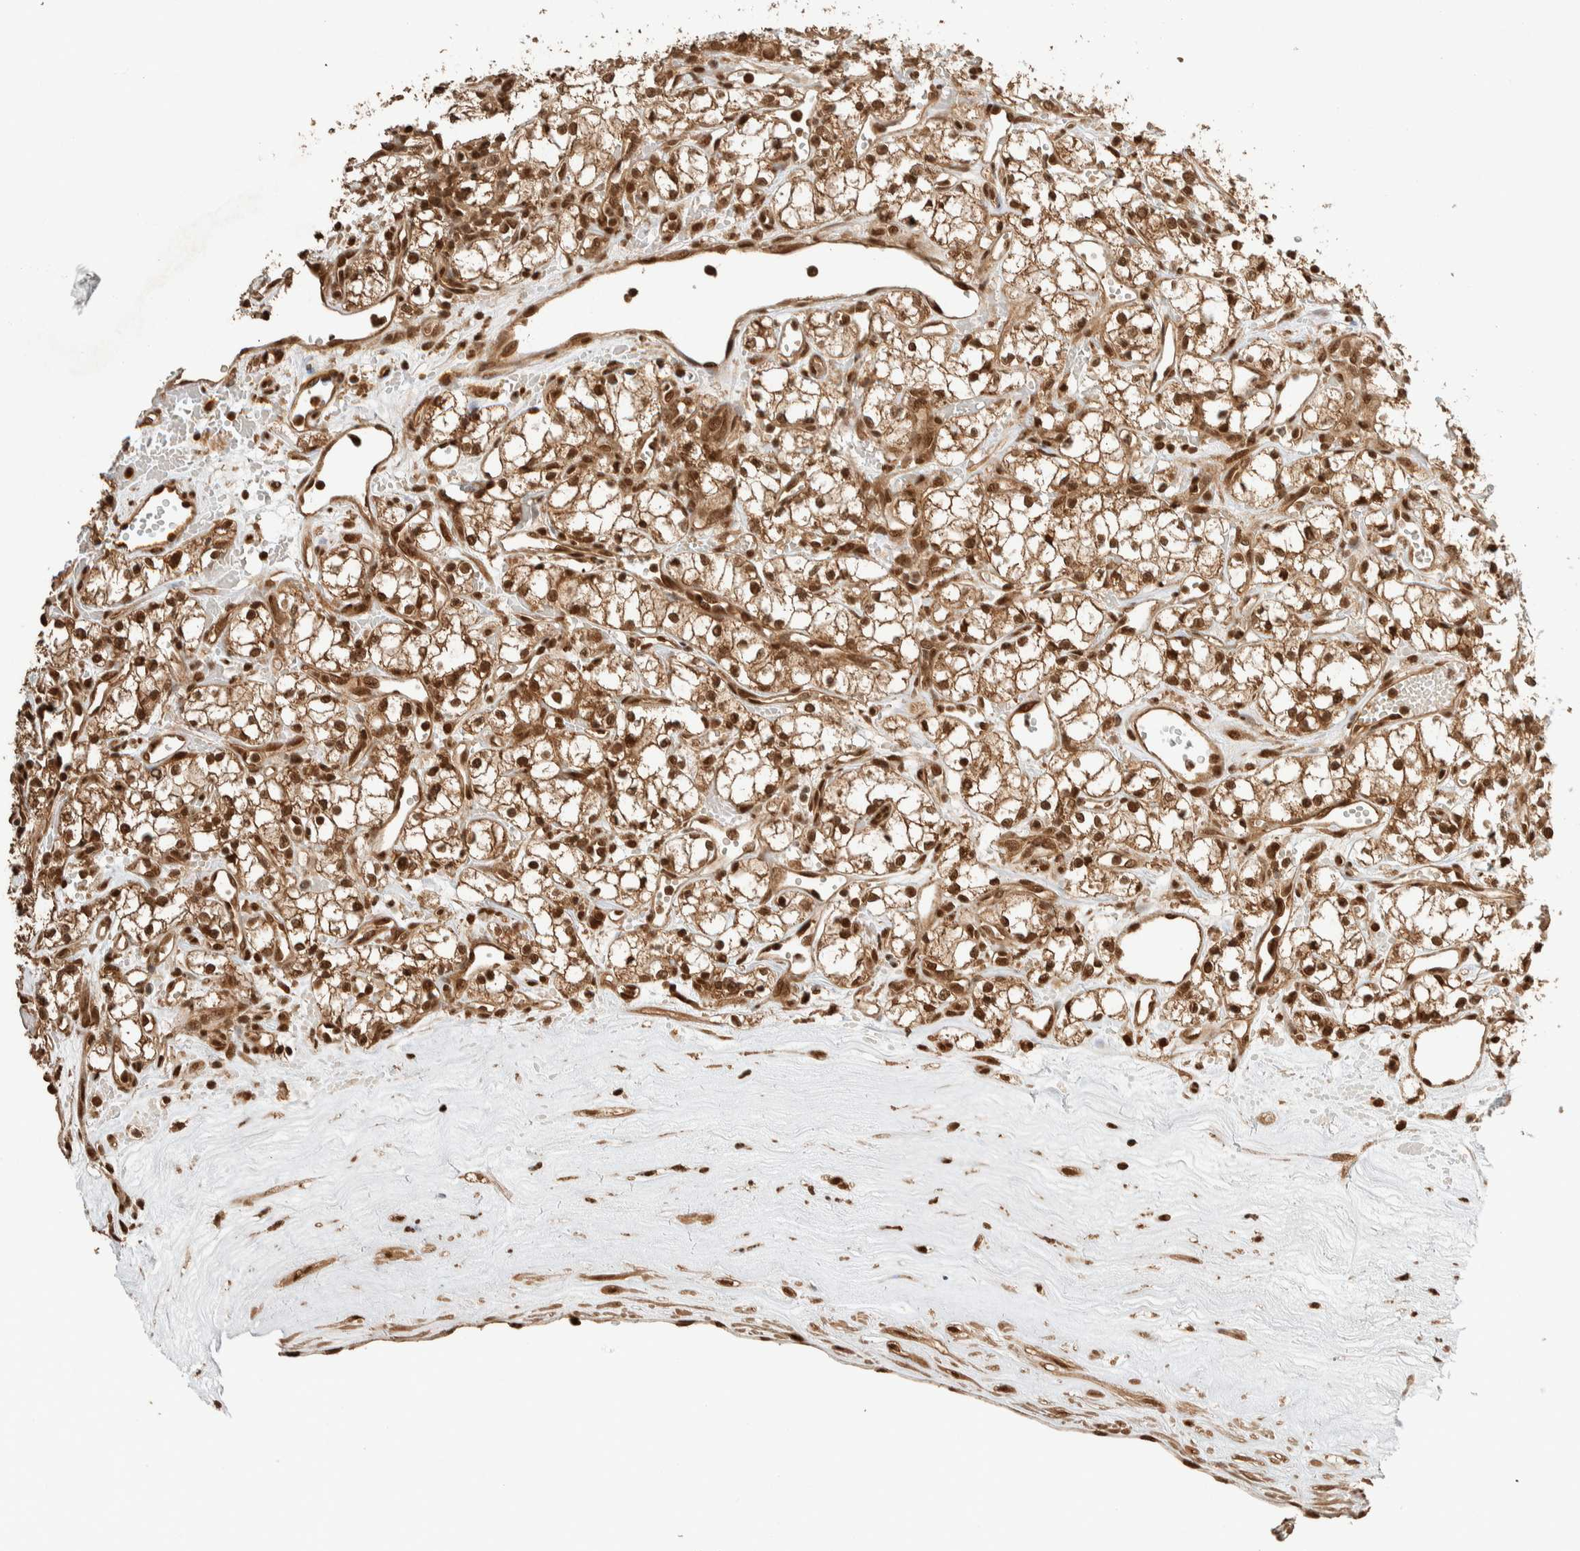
{"staining": {"intensity": "strong", "quantity": ">75%", "location": "cytoplasmic/membranous,nuclear"}, "tissue": "renal cancer", "cell_type": "Tumor cells", "image_type": "cancer", "snomed": [{"axis": "morphology", "description": "Adenocarcinoma, NOS"}, {"axis": "topography", "description": "Kidney"}], "caption": "Human adenocarcinoma (renal) stained with a brown dye displays strong cytoplasmic/membranous and nuclear positive positivity in about >75% of tumor cells.", "gene": "ZBTB2", "patient": {"sex": "male", "age": 59}}